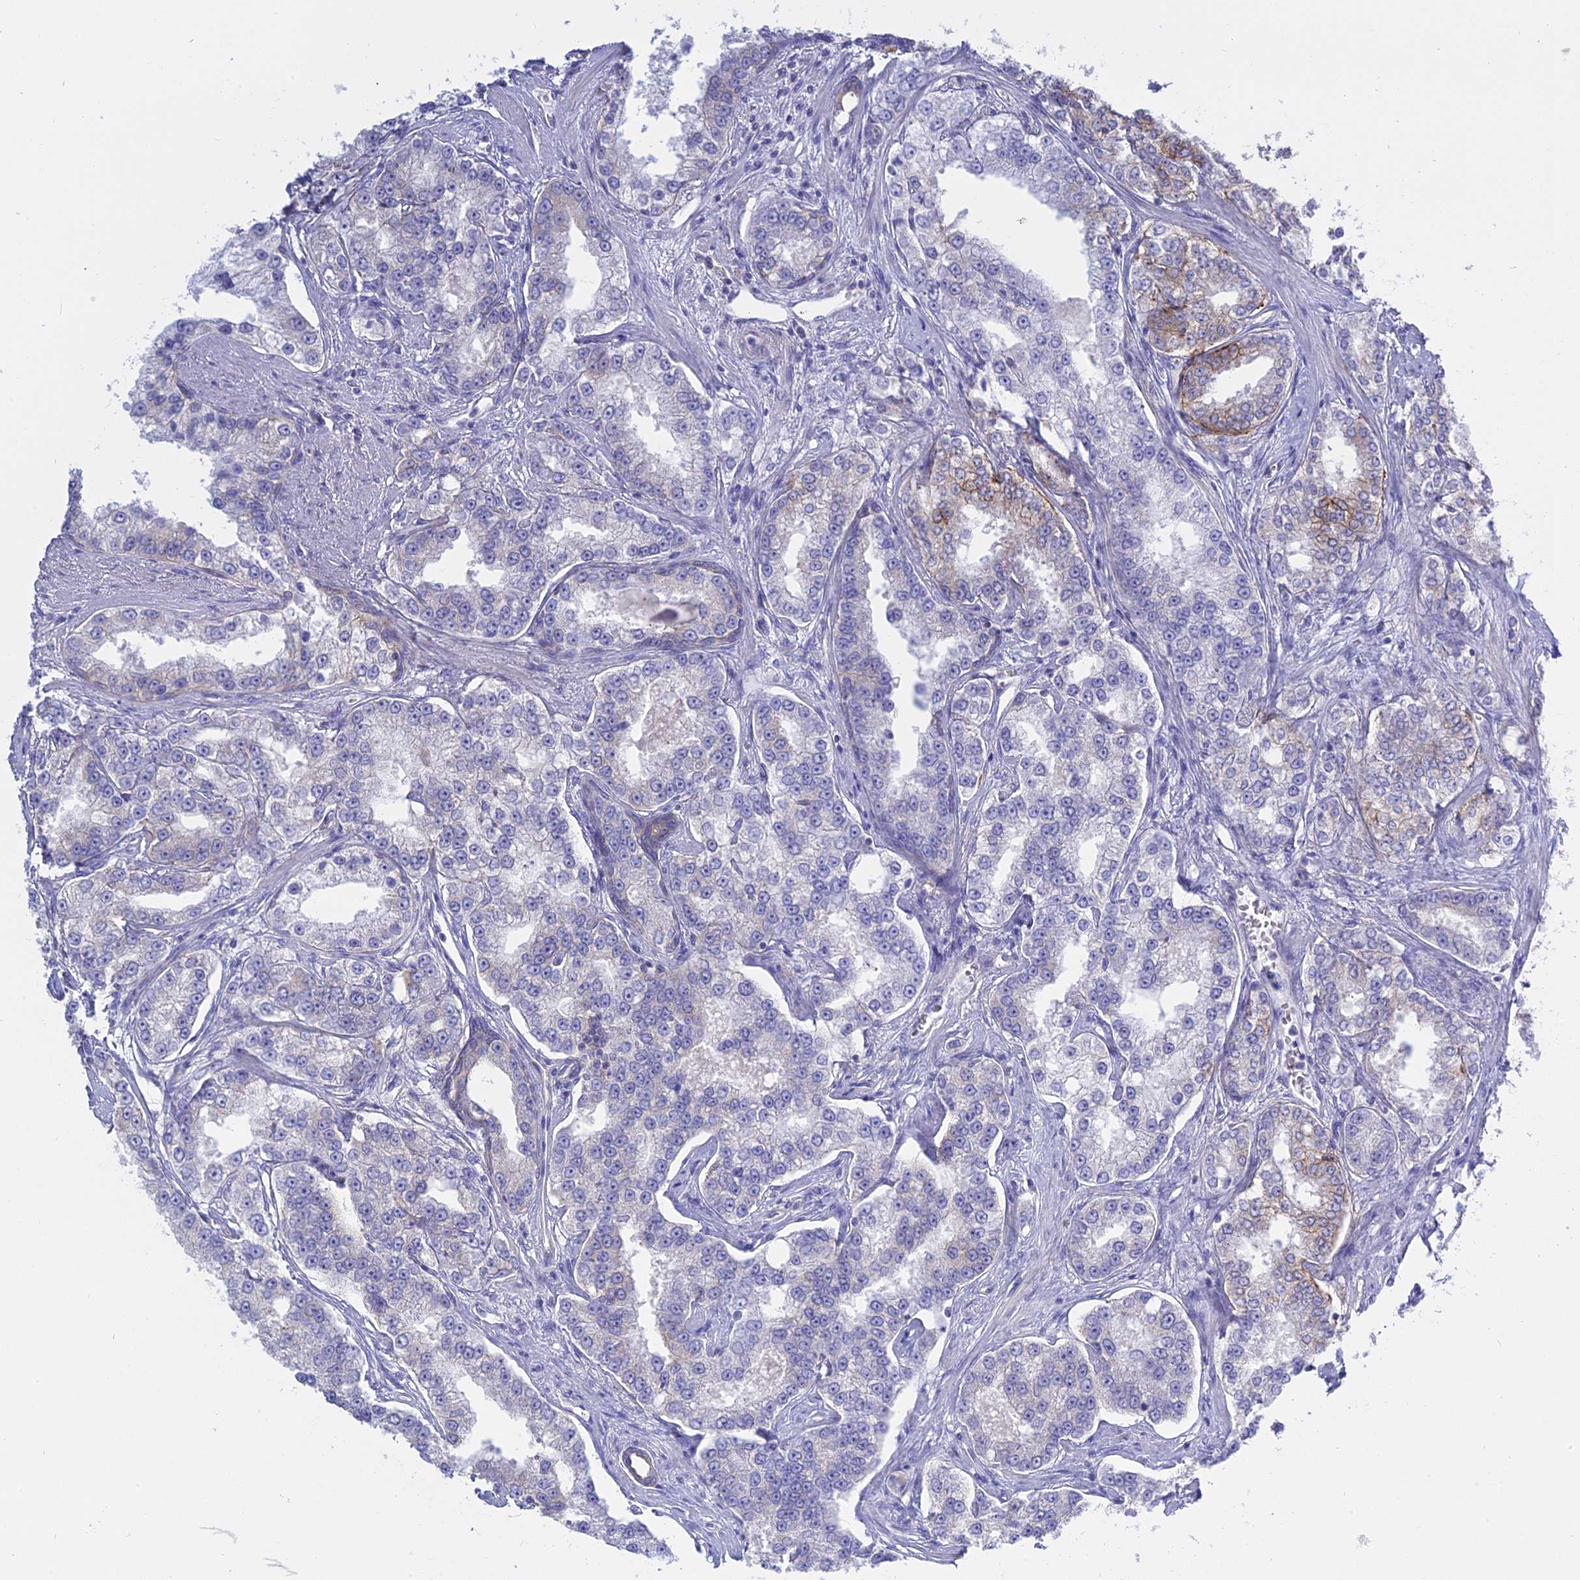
{"staining": {"intensity": "moderate", "quantity": "<25%", "location": "cytoplasmic/membranous"}, "tissue": "prostate cancer", "cell_type": "Tumor cells", "image_type": "cancer", "snomed": [{"axis": "morphology", "description": "Normal tissue, NOS"}, {"axis": "morphology", "description": "Adenocarcinoma, High grade"}, {"axis": "topography", "description": "Prostate"}], "caption": "Immunohistochemical staining of human prostate cancer (high-grade adenocarcinoma) displays moderate cytoplasmic/membranous protein expression in about <25% of tumor cells.", "gene": "AHCYL1", "patient": {"sex": "male", "age": 83}}